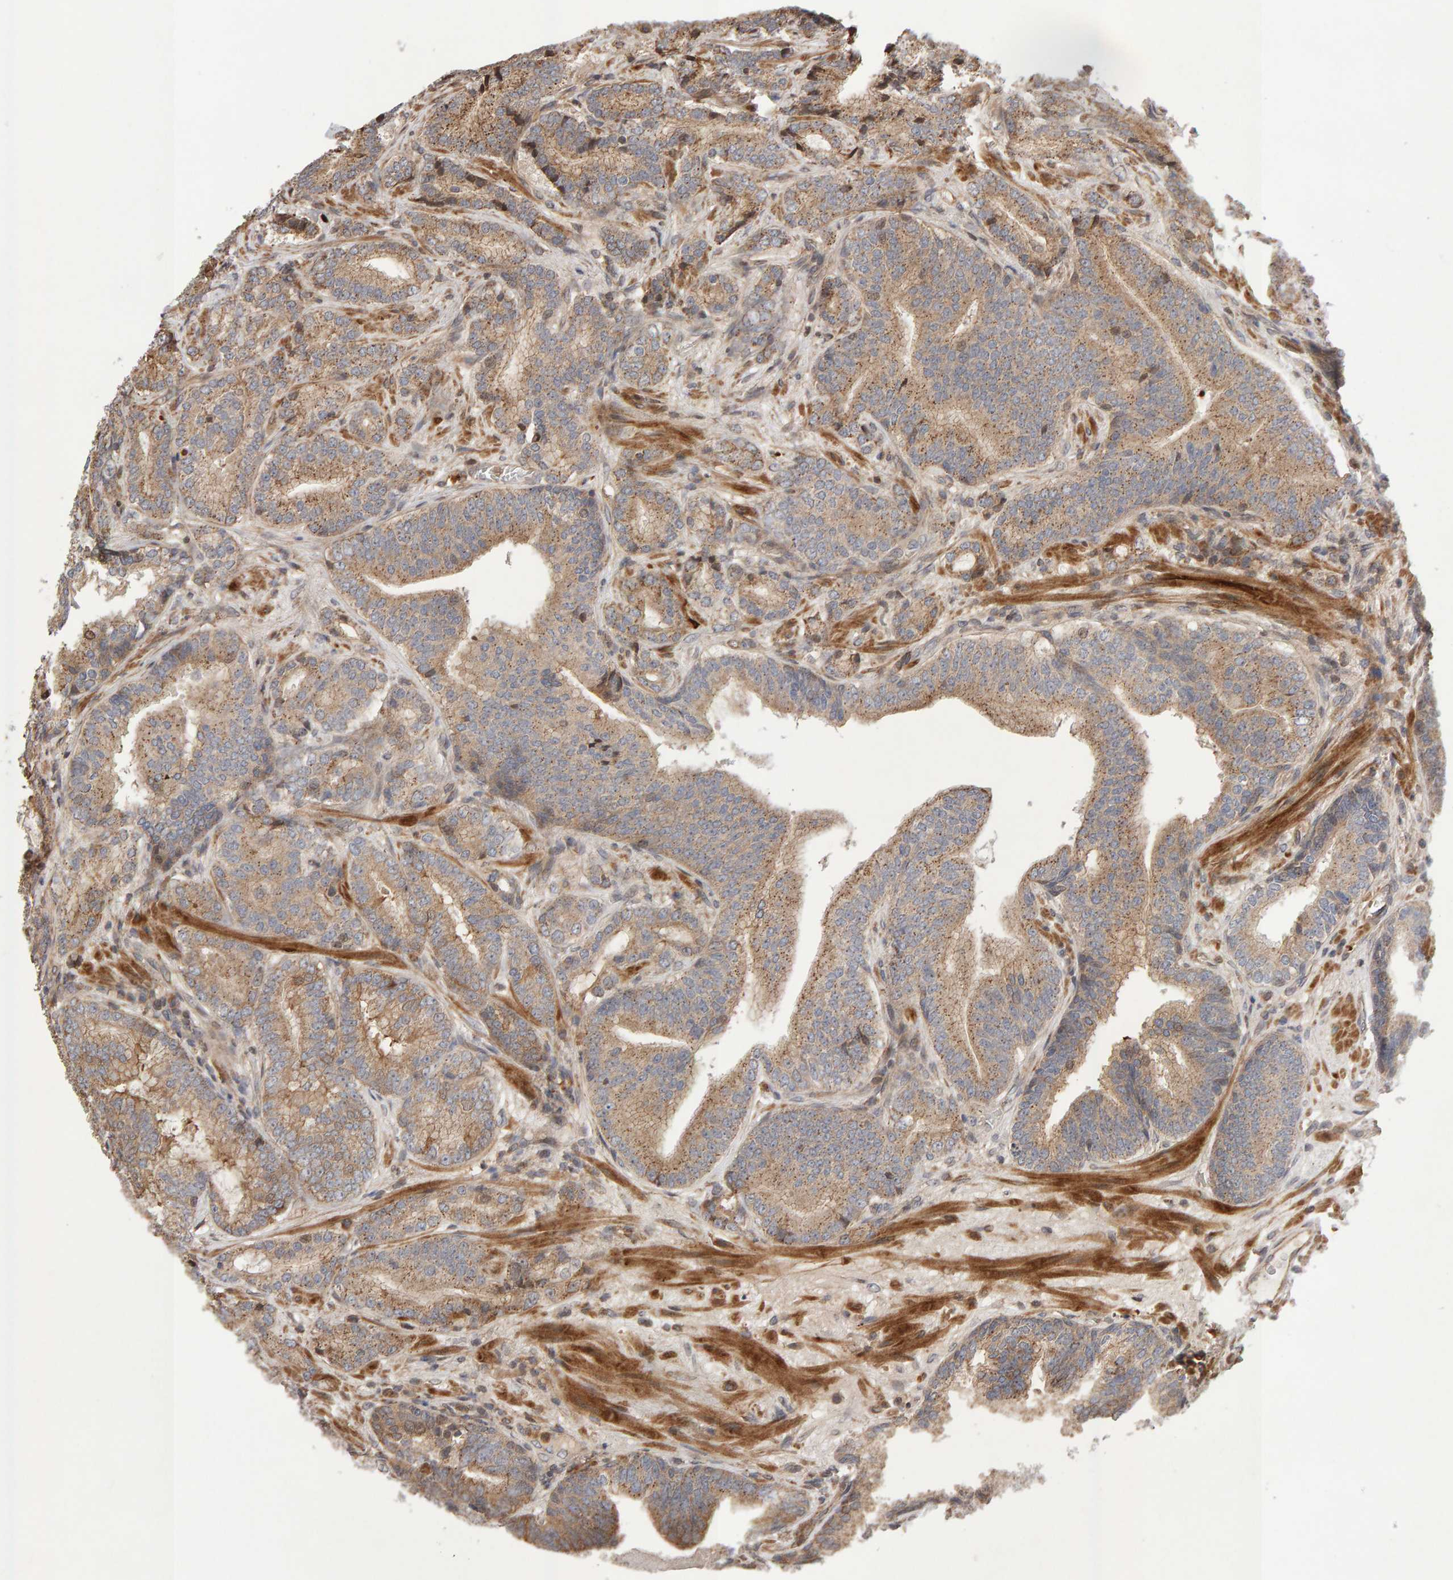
{"staining": {"intensity": "moderate", "quantity": ">75%", "location": "cytoplasmic/membranous"}, "tissue": "prostate cancer", "cell_type": "Tumor cells", "image_type": "cancer", "snomed": [{"axis": "morphology", "description": "Adenocarcinoma, High grade"}, {"axis": "topography", "description": "Prostate"}], "caption": "There is medium levels of moderate cytoplasmic/membranous positivity in tumor cells of prostate cancer (adenocarcinoma (high-grade)), as demonstrated by immunohistochemical staining (brown color).", "gene": "LZTS1", "patient": {"sex": "male", "age": 55}}